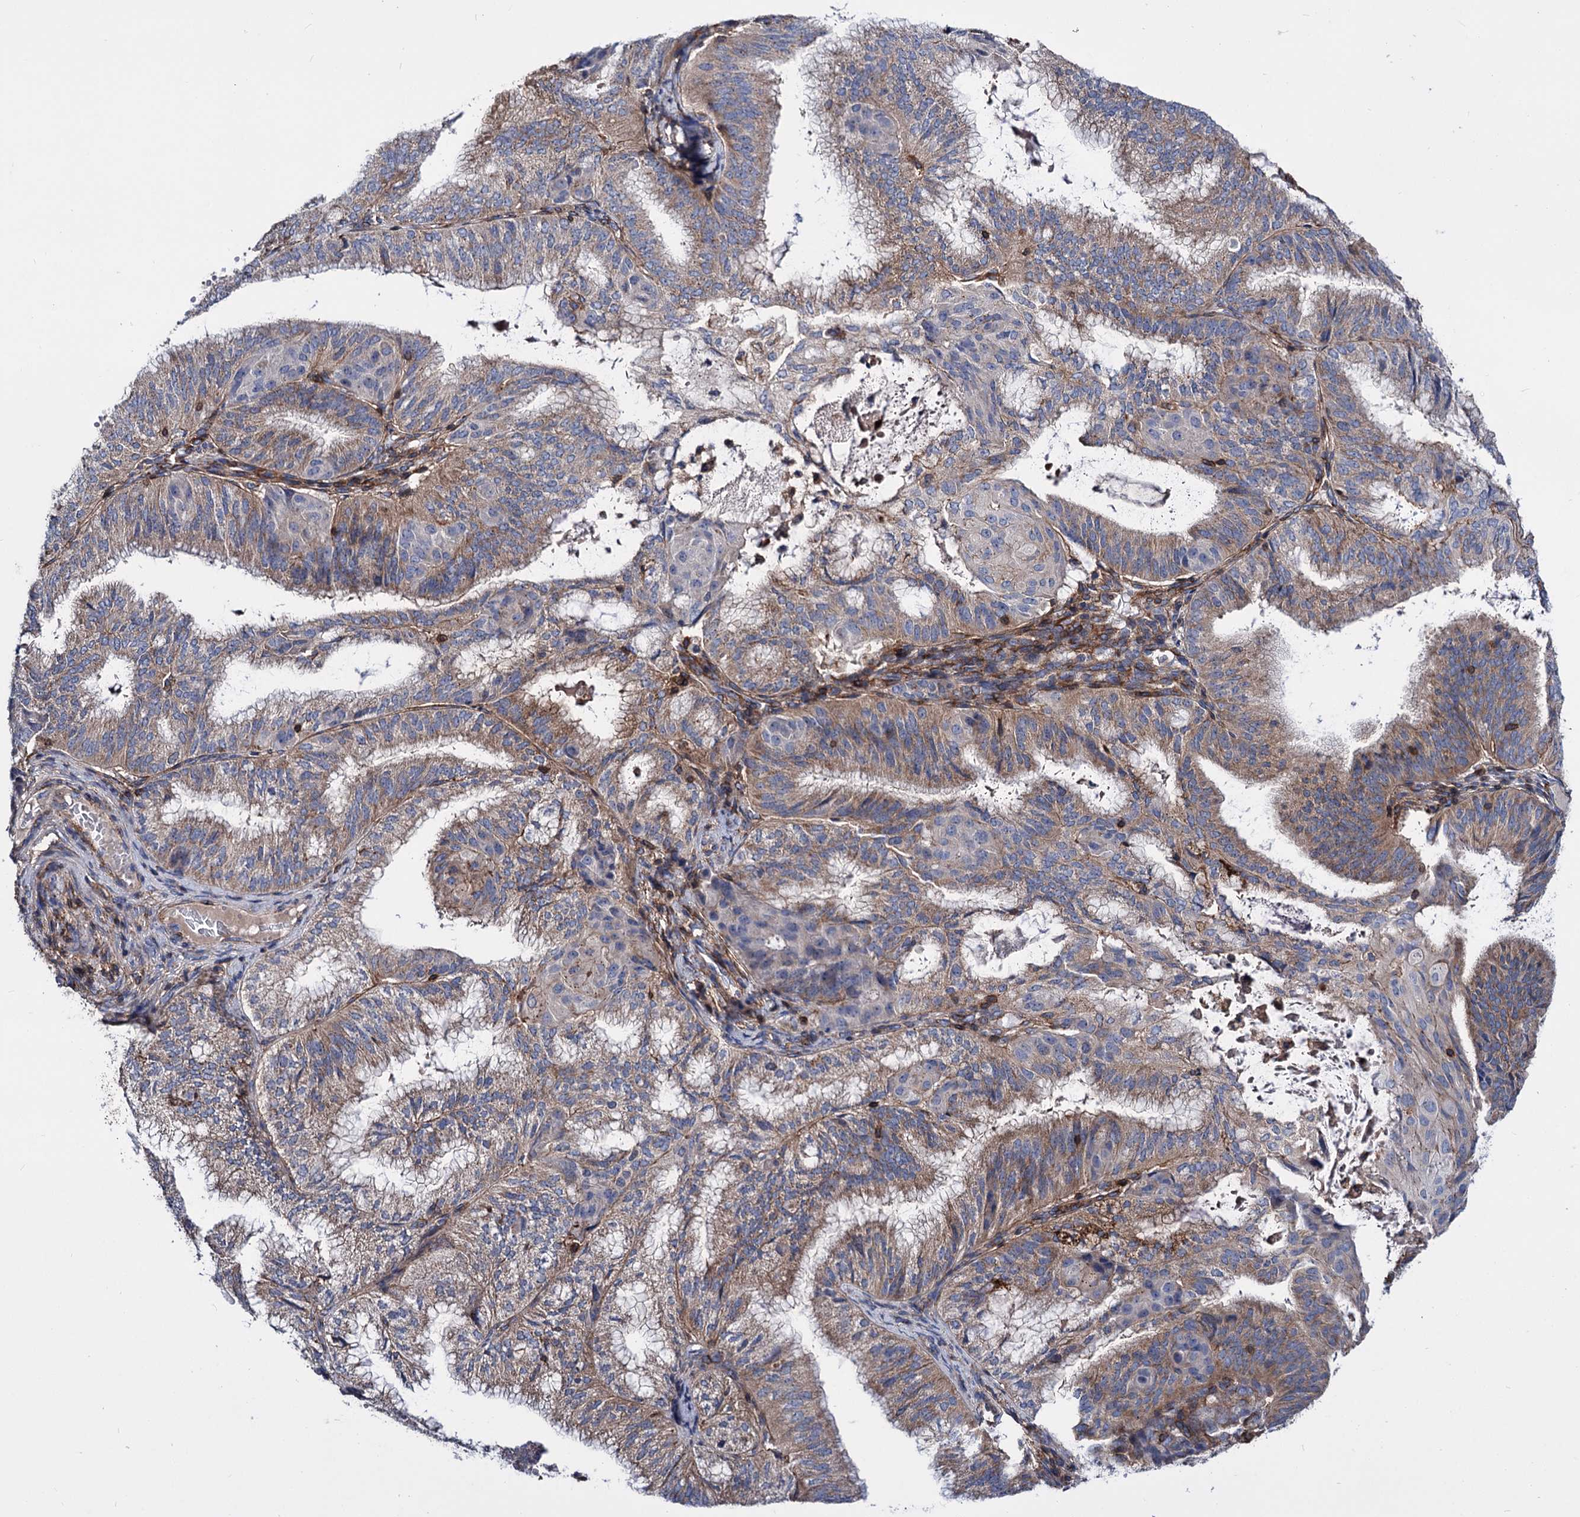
{"staining": {"intensity": "weak", "quantity": "25%-75%", "location": "cytoplasmic/membranous"}, "tissue": "endometrial cancer", "cell_type": "Tumor cells", "image_type": "cancer", "snomed": [{"axis": "morphology", "description": "Adenocarcinoma, NOS"}, {"axis": "topography", "description": "Endometrium"}], "caption": "Human endometrial adenocarcinoma stained with a brown dye displays weak cytoplasmic/membranous positive expression in about 25%-75% of tumor cells.", "gene": "DEF6", "patient": {"sex": "female", "age": 49}}